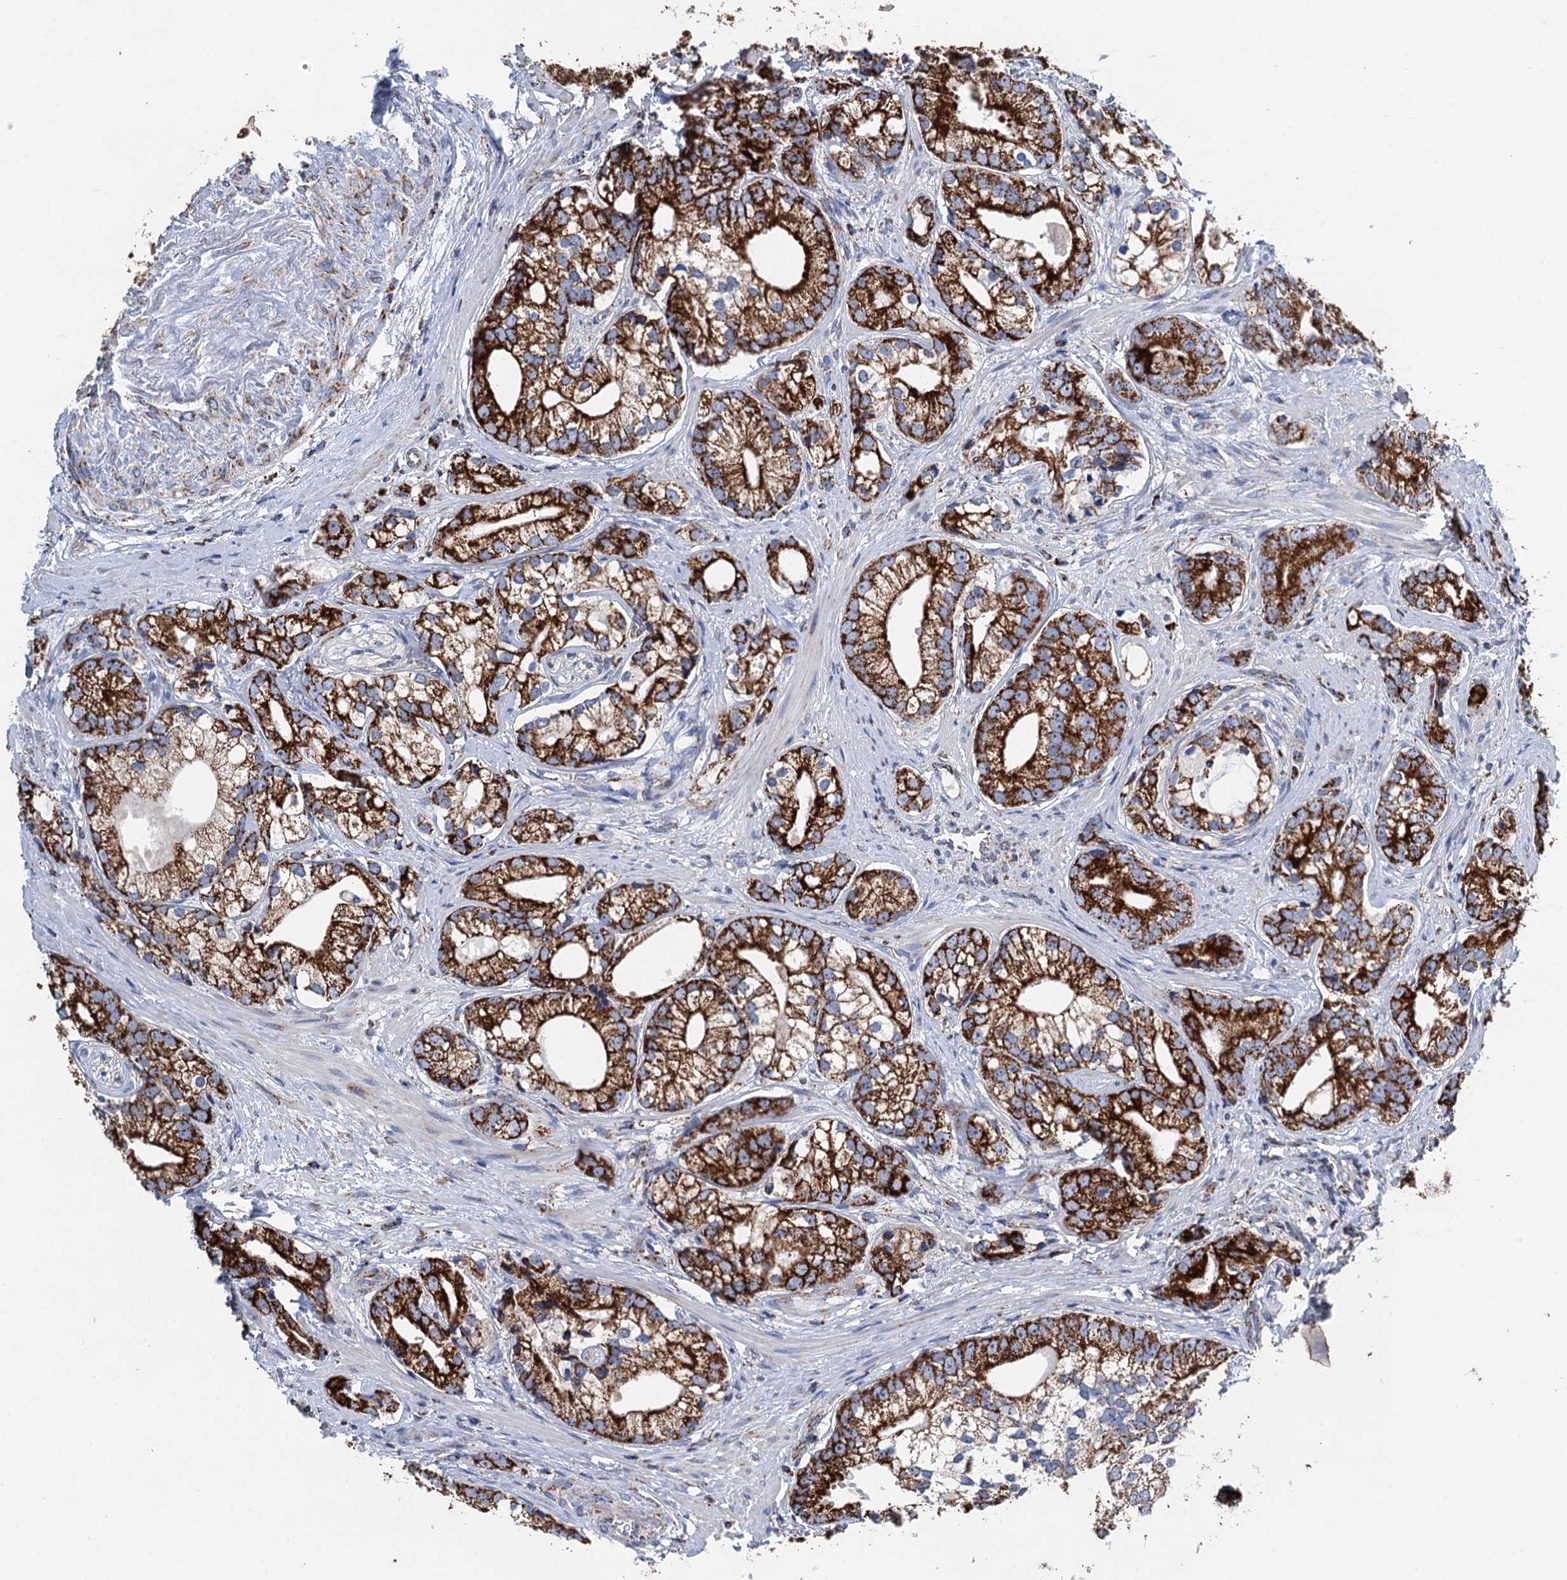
{"staining": {"intensity": "strong", "quantity": ">75%", "location": "cytoplasmic/membranous"}, "tissue": "prostate cancer", "cell_type": "Tumor cells", "image_type": "cancer", "snomed": [{"axis": "morphology", "description": "Adenocarcinoma, High grade"}, {"axis": "topography", "description": "Prostate"}], "caption": "DAB immunohistochemical staining of human prostate cancer demonstrates strong cytoplasmic/membranous protein staining in about >75% of tumor cells.", "gene": "IVD", "patient": {"sex": "male", "age": 75}}